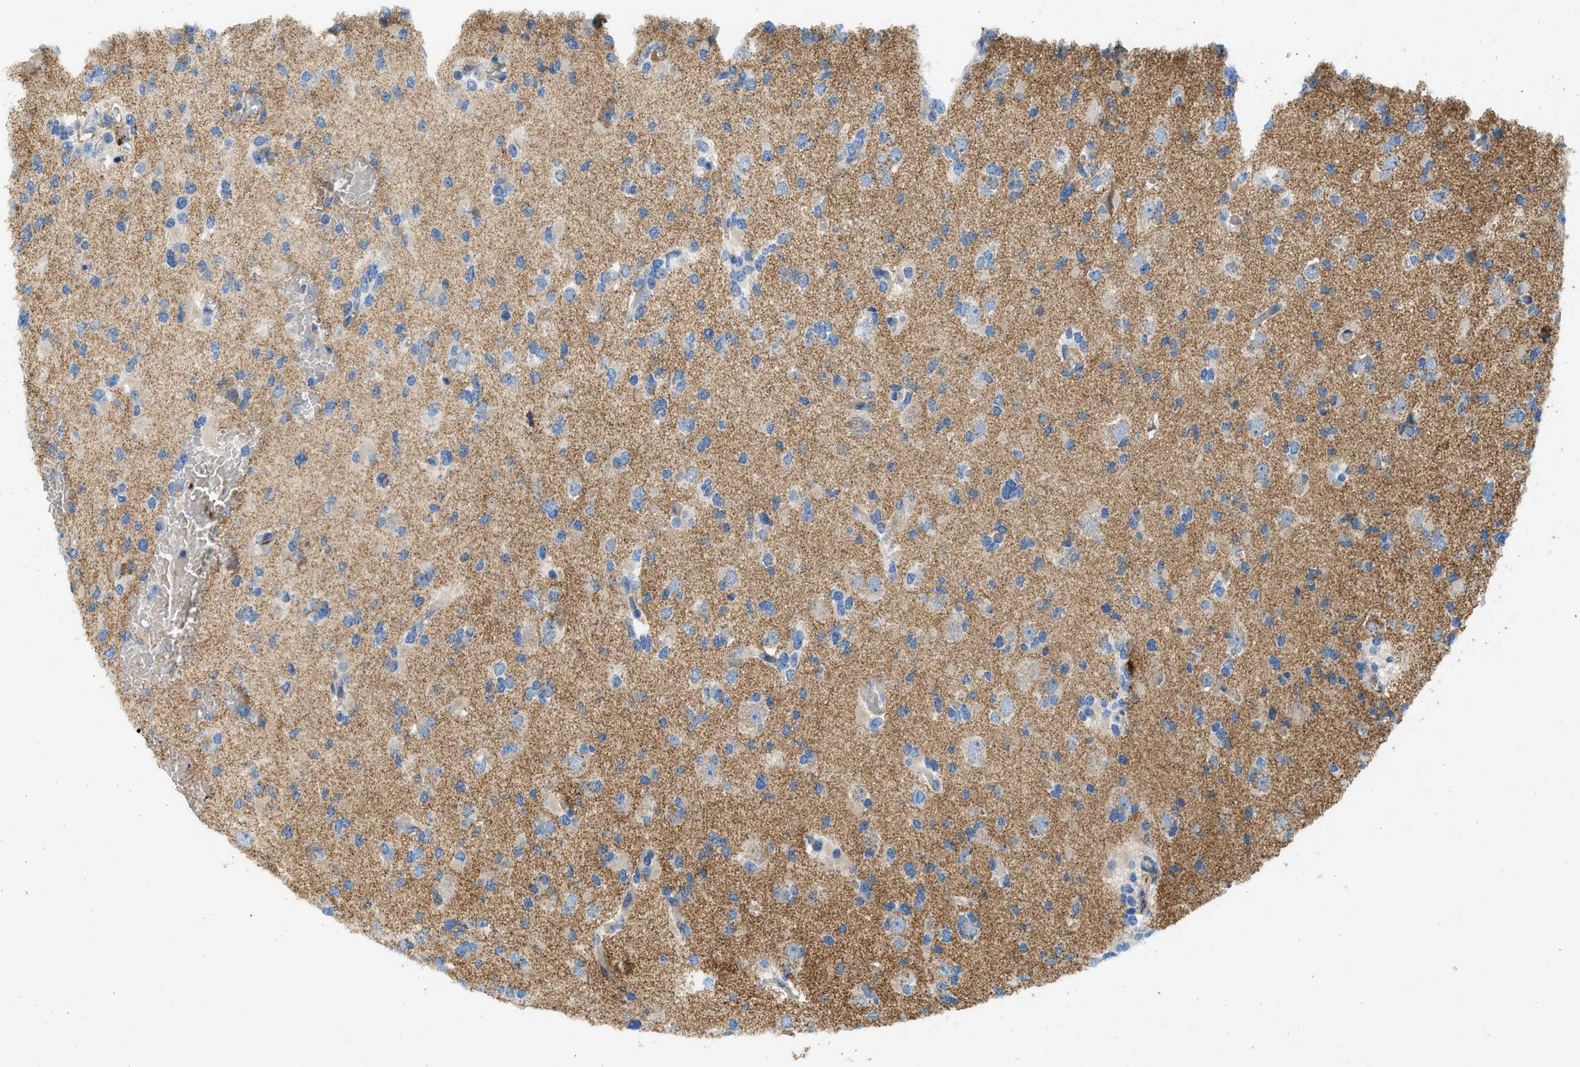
{"staining": {"intensity": "weak", "quantity": ">75%", "location": "cytoplasmic/membranous"}, "tissue": "glioma", "cell_type": "Tumor cells", "image_type": "cancer", "snomed": [{"axis": "morphology", "description": "Glioma, malignant, Low grade"}, {"axis": "topography", "description": "Brain"}], "caption": "Human glioma stained with a brown dye shows weak cytoplasmic/membranous positive staining in about >75% of tumor cells.", "gene": "ZNF831", "patient": {"sex": "female", "age": 22}}